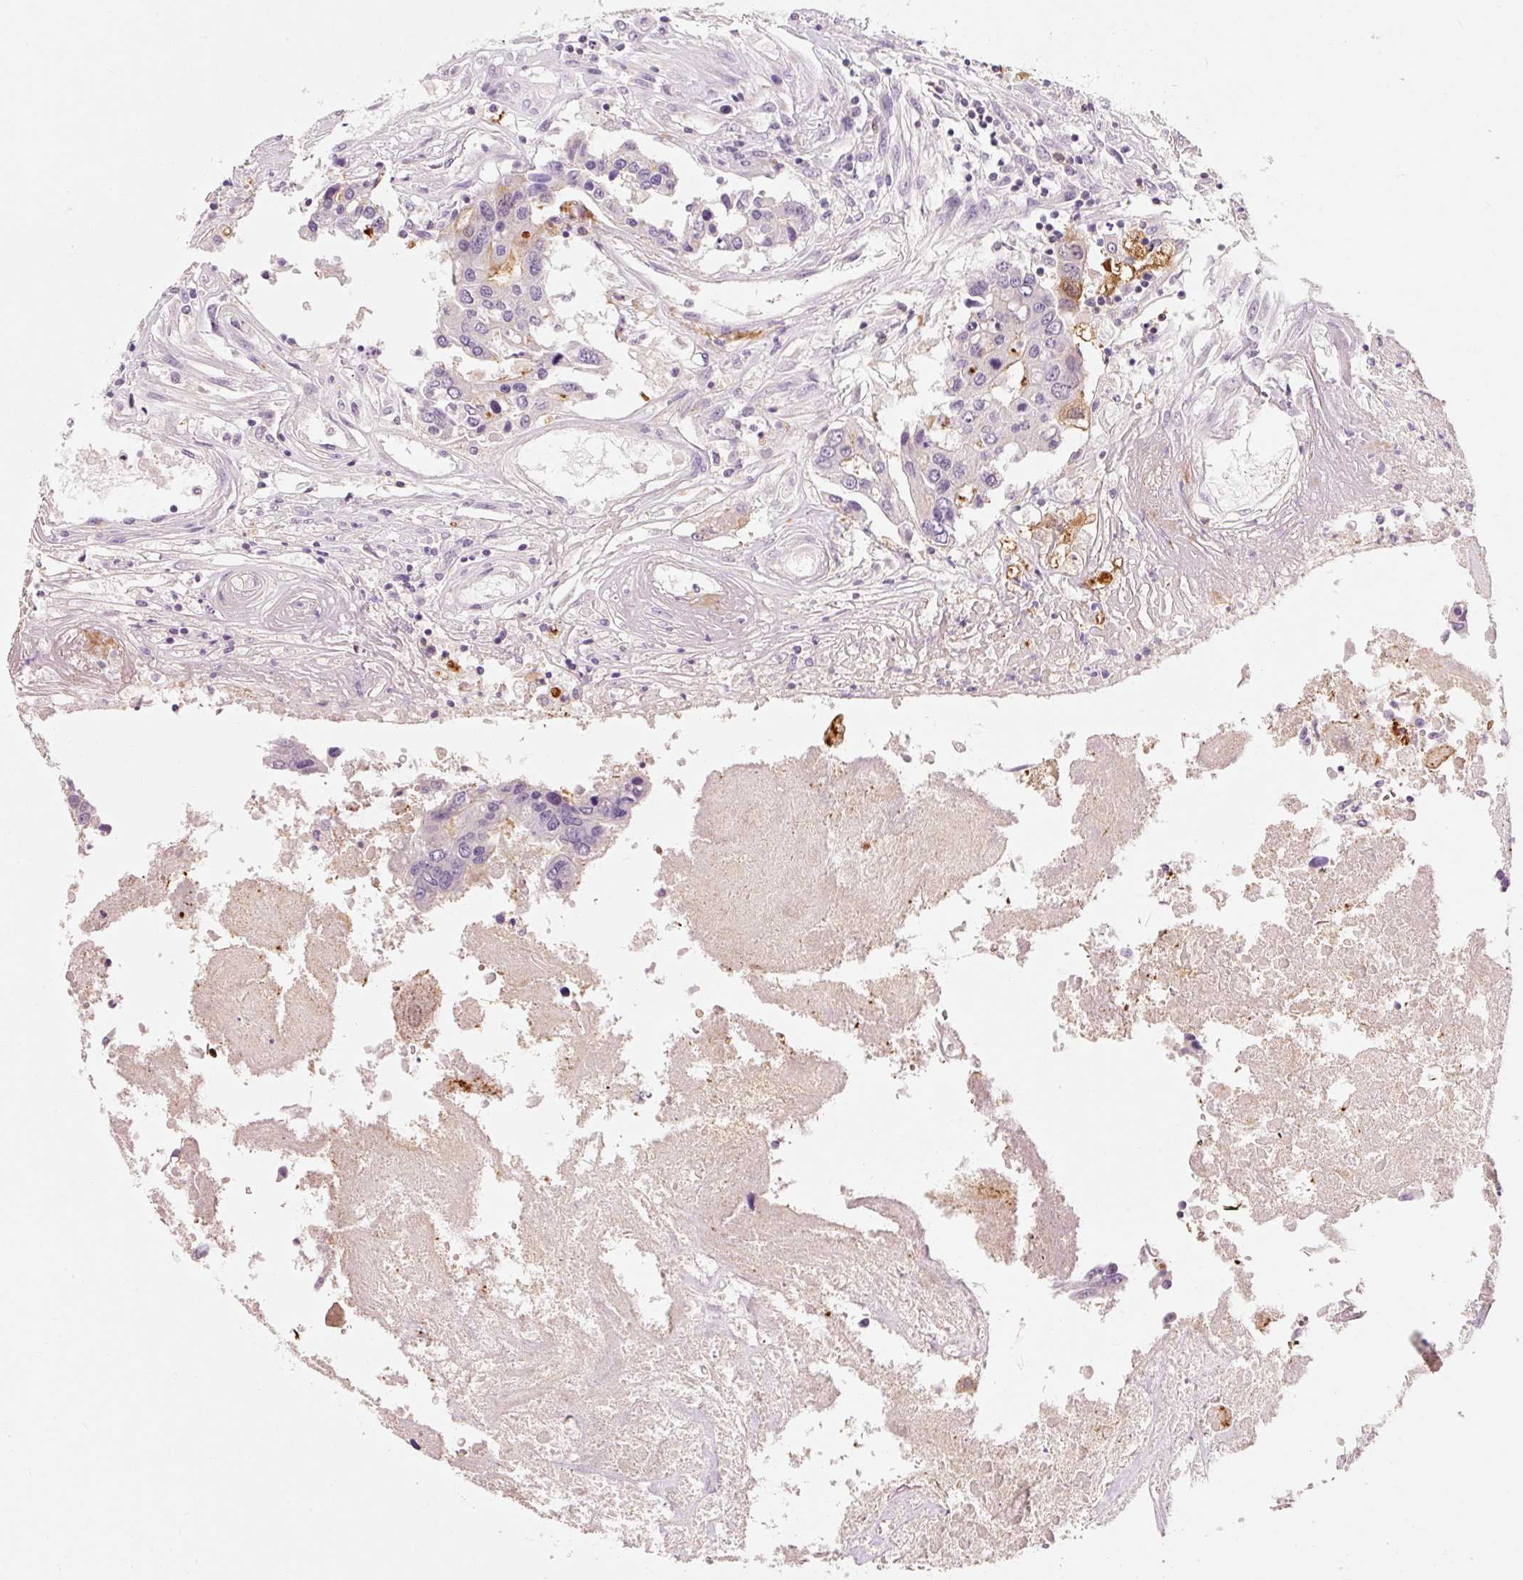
{"staining": {"intensity": "moderate", "quantity": "<25%", "location": "cytoplasmic/membranous"}, "tissue": "colorectal cancer", "cell_type": "Tumor cells", "image_type": "cancer", "snomed": [{"axis": "morphology", "description": "Adenocarcinoma, NOS"}, {"axis": "topography", "description": "Colon"}], "caption": "Brown immunohistochemical staining in adenocarcinoma (colorectal) demonstrates moderate cytoplasmic/membranous expression in about <25% of tumor cells. The staining was performed using DAB to visualize the protein expression in brown, while the nuclei were stained in blue with hematoxylin (Magnification: 20x).", "gene": "OR8K1", "patient": {"sex": "male", "age": 77}}